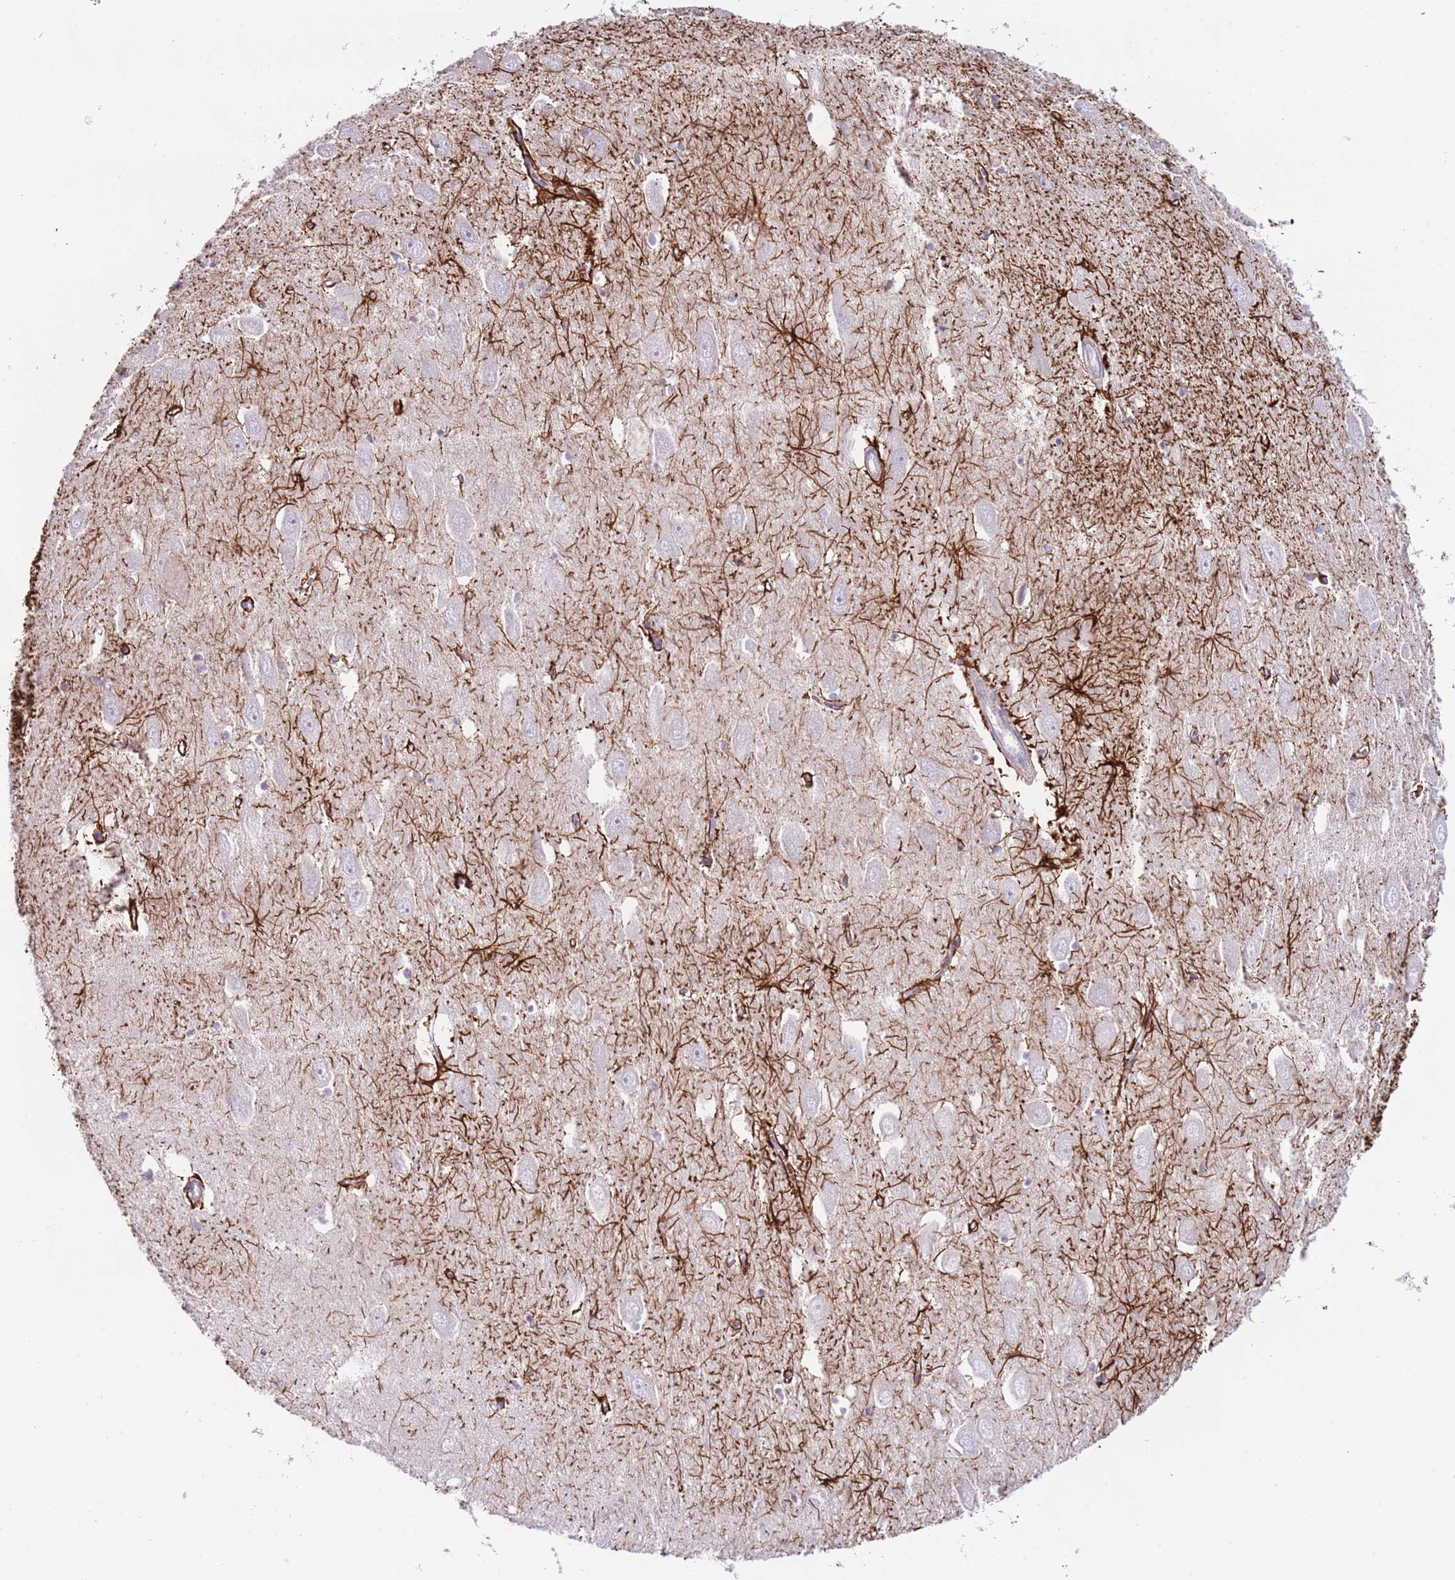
{"staining": {"intensity": "strong", "quantity": "25%-75%", "location": "cytoplasmic/membranous"}, "tissue": "hippocampus", "cell_type": "Glial cells", "image_type": "normal", "snomed": [{"axis": "morphology", "description": "Normal tissue, NOS"}, {"axis": "topography", "description": "Hippocampus"}], "caption": "Strong cytoplasmic/membranous expression for a protein is seen in about 25%-75% of glial cells of benign hippocampus using IHC.", "gene": "LRRN3", "patient": {"sex": "female", "age": 64}}